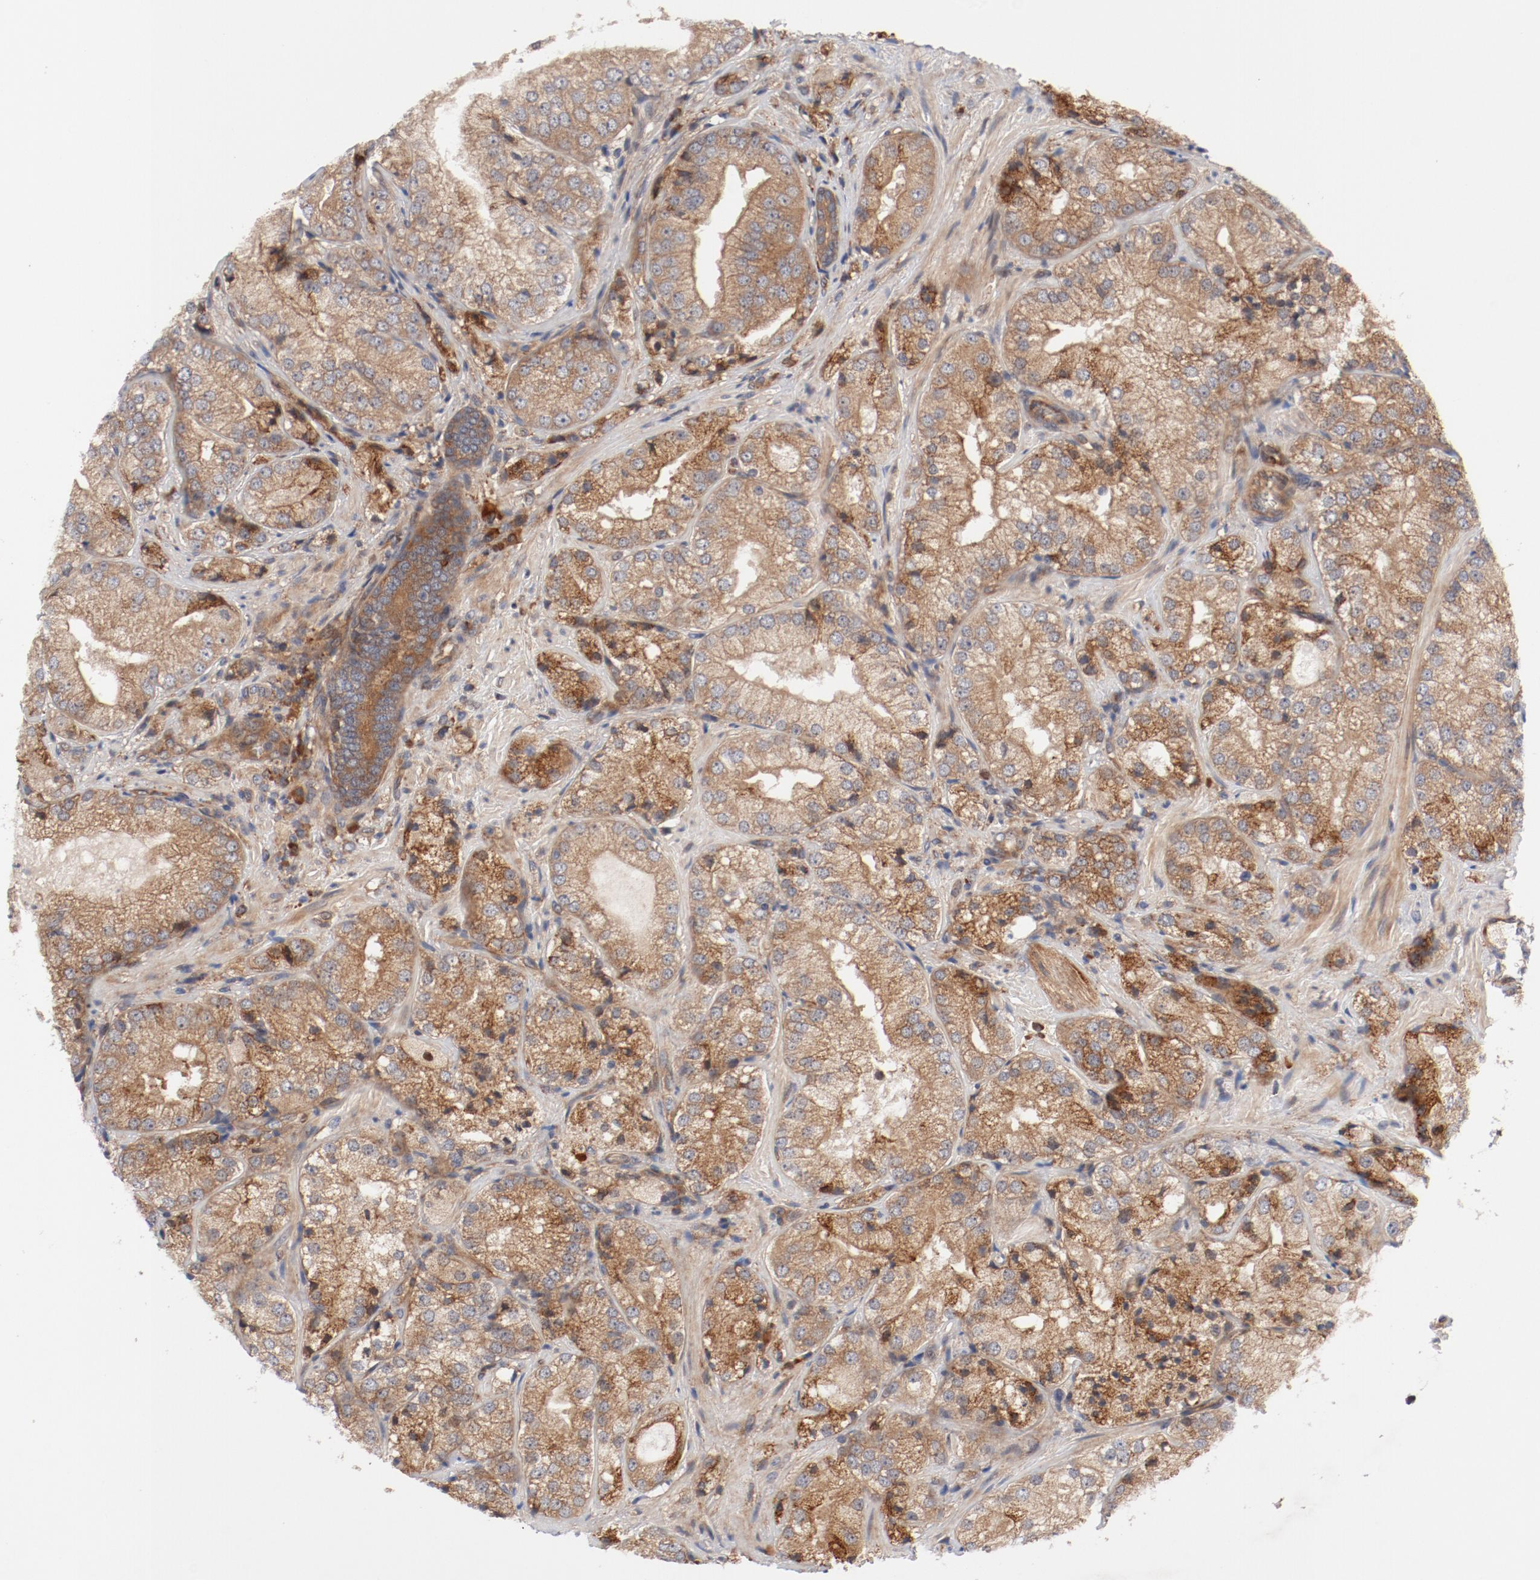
{"staining": {"intensity": "moderate", "quantity": ">75%", "location": "cytoplasmic/membranous"}, "tissue": "prostate cancer", "cell_type": "Tumor cells", "image_type": "cancer", "snomed": [{"axis": "morphology", "description": "Adenocarcinoma, Low grade"}, {"axis": "topography", "description": "Prostate"}], "caption": "A high-resolution image shows immunohistochemistry staining of prostate cancer, which reveals moderate cytoplasmic/membranous expression in about >75% of tumor cells.", "gene": "PITPNM2", "patient": {"sex": "male", "age": 60}}